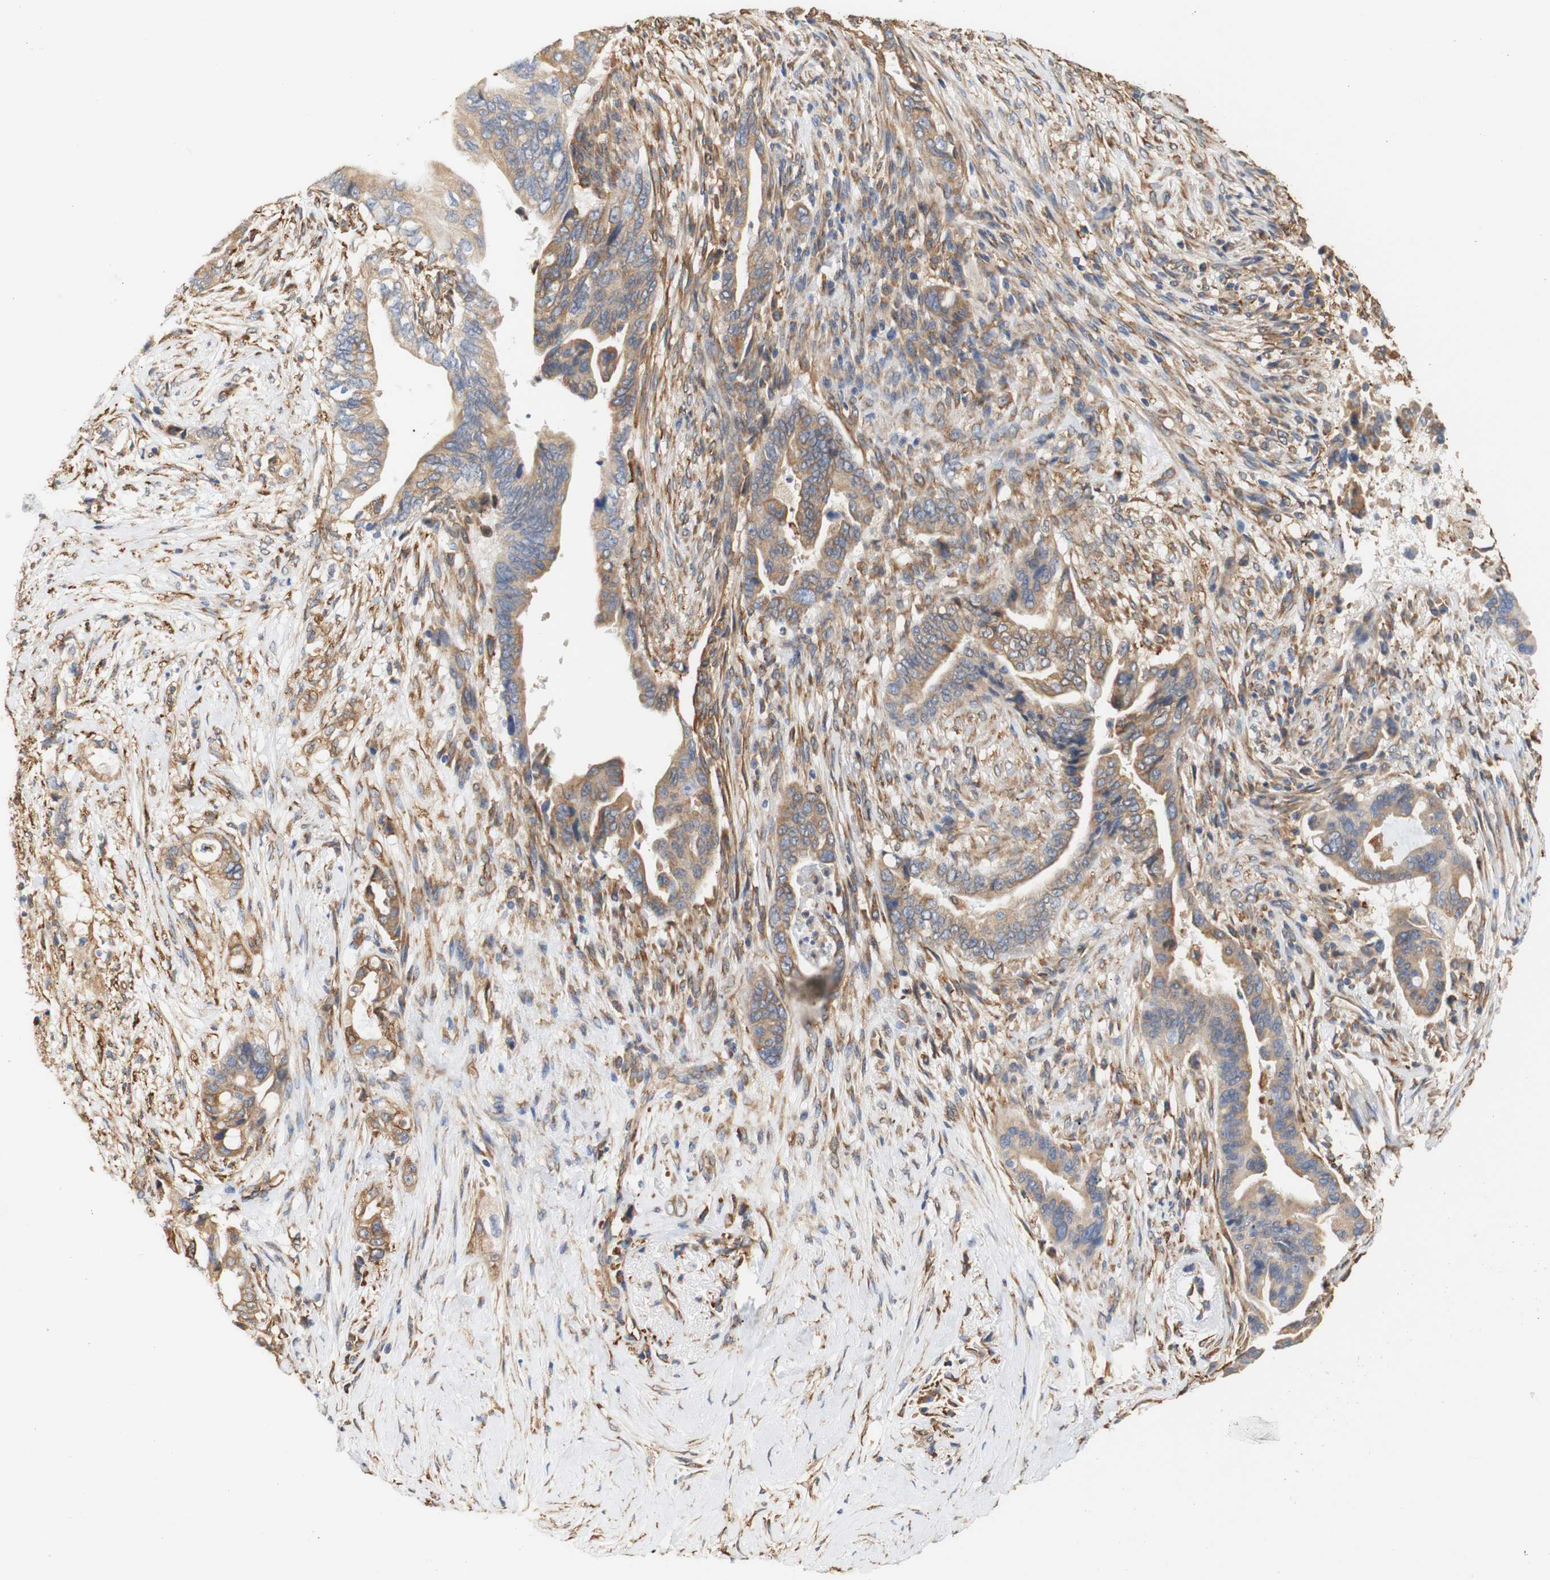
{"staining": {"intensity": "moderate", "quantity": ">75%", "location": "cytoplasmic/membranous"}, "tissue": "pancreatic cancer", "cell_type": "Tumor cells", "image_type": "cancer", "snomed": [{"axis": "morphology", "description": "Adenocarcinoma, NOS"}, {"axis": "topography", "description": "Pancreas"}], "caption": "Adenocarcinoma (pancreatic) stained for a protein shows moderate cytoplasmic/membranous positivity in tumor cells.", "gene": "EIF2AK4", "patient": {"sex": "male", "age": 70}}